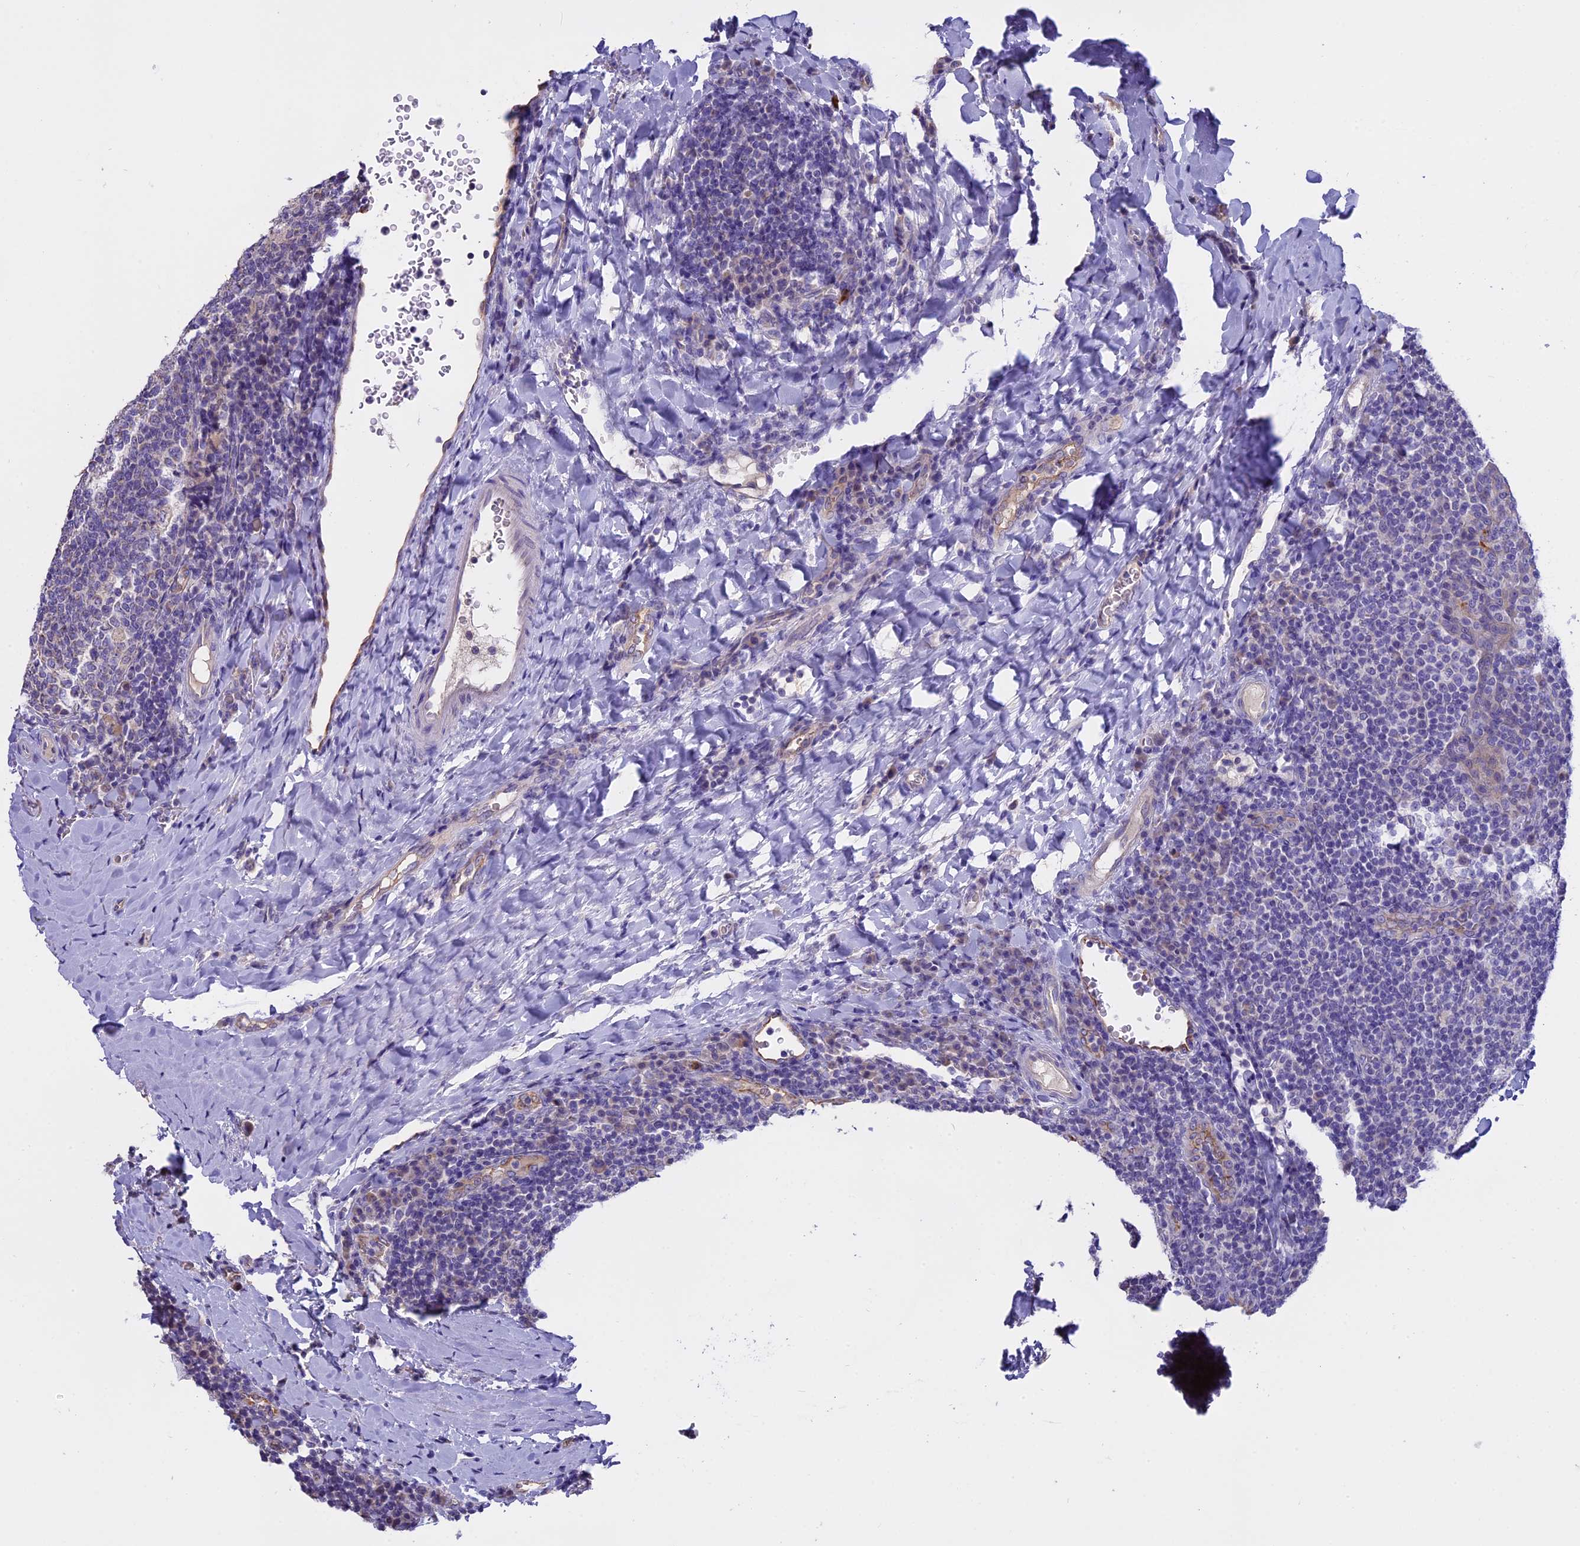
{"staining": {"intensity": "negative", "quantity": "none", "location": "none"}, "tissue": "tonsil", "cell_type": "Germinal center cells", "image_type": "normal", "snomed": [{"axis": "morphology", "description": "Normal tissue, NOS"}, {"axis": "topography", "description": "Tonsil"}], "caption": "A histopathology image of tonsil stained for a protein demonstrates no brown staining in germinal center cells.", "gene": "WFDC2", "patient": {"sex": "male", "age": 17}}